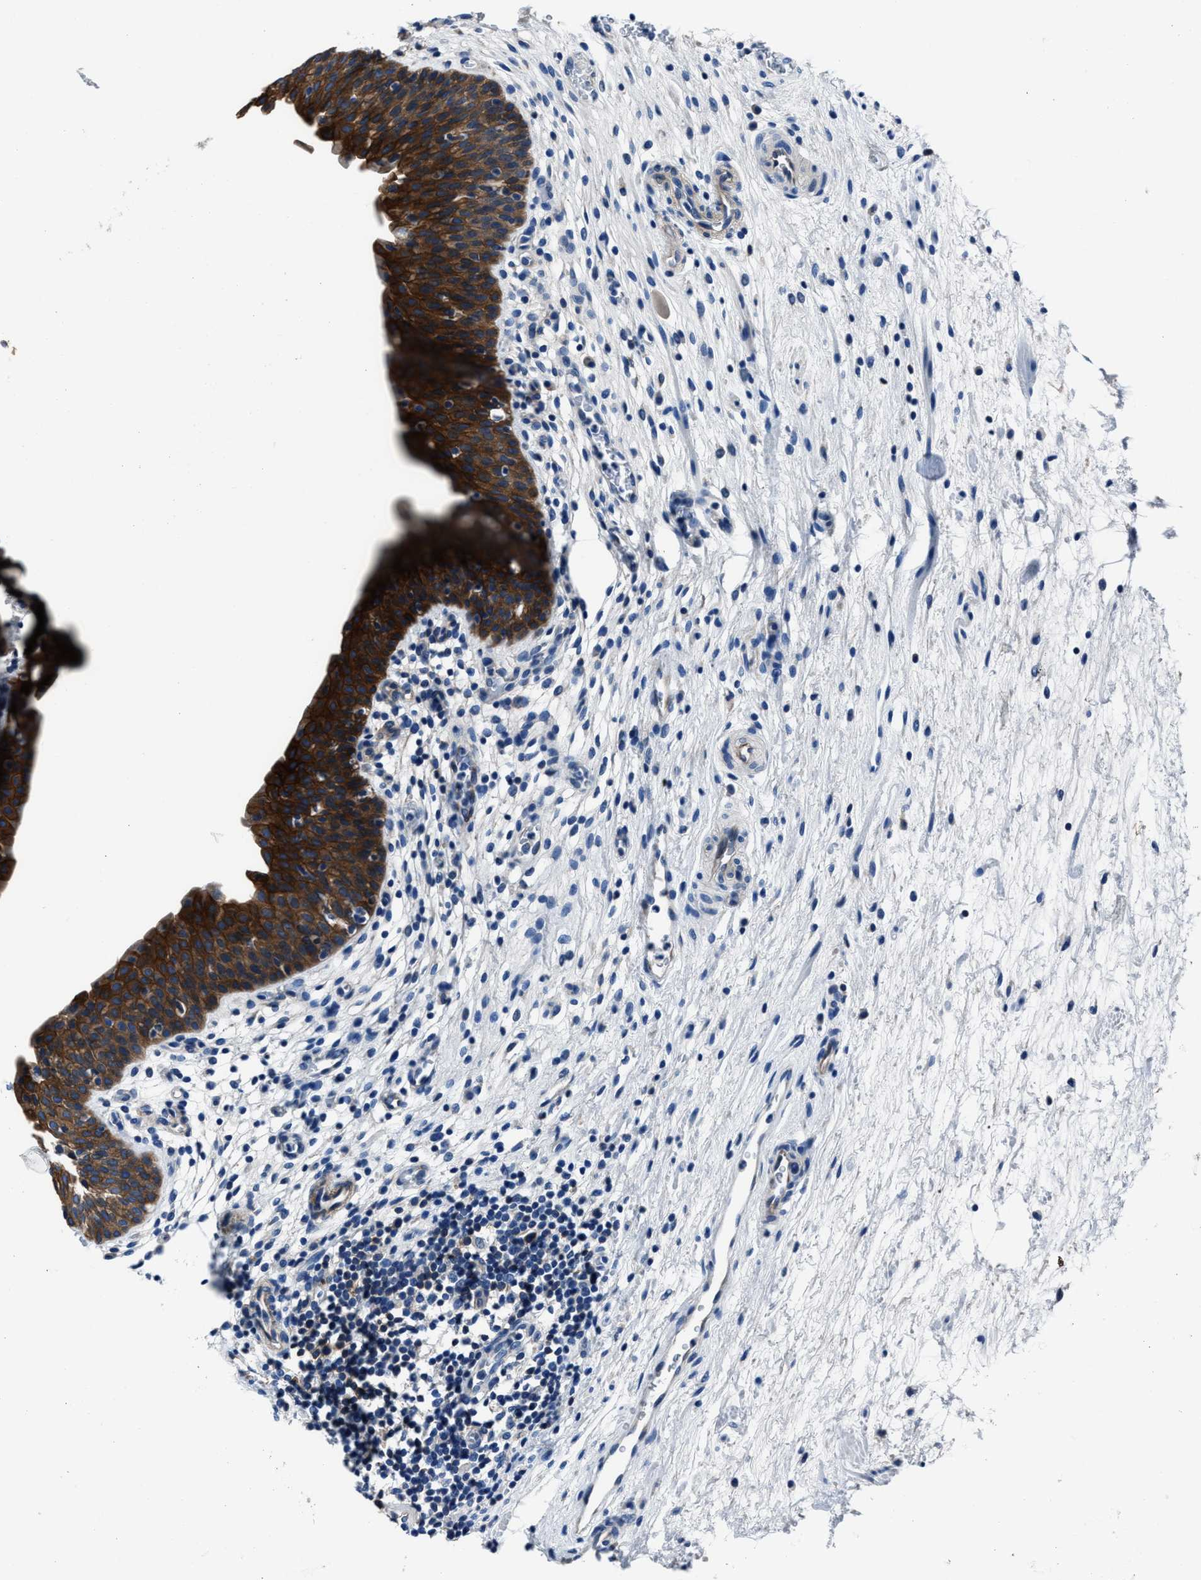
{"staining": {"intensity": "strong", "quantity": ">75%", "location": "cytoplasmic/membranous"}, "tissue": "urinary bladder", "cell_type": "Urothelial cells", "image_type": "normal", "snomed": [{"axis": "morphology", "description": "Normal tissue, NOS"}, {"axis": "topography", "description": "Urinary bladder"}], "caption": "Brown immunohistochemical staining in benign urinary bladder shows strong cytoplasmic/membranous staining in approximately >75% of urothelial cells. The staining was performed using DAB (3,3'-diaminobenzidine), with brown indicating positive protein expression. Nuclei are stained blue with hematoxylin.", "gene": "LMO7", "patient": {"sex": "male", "age": 37}}